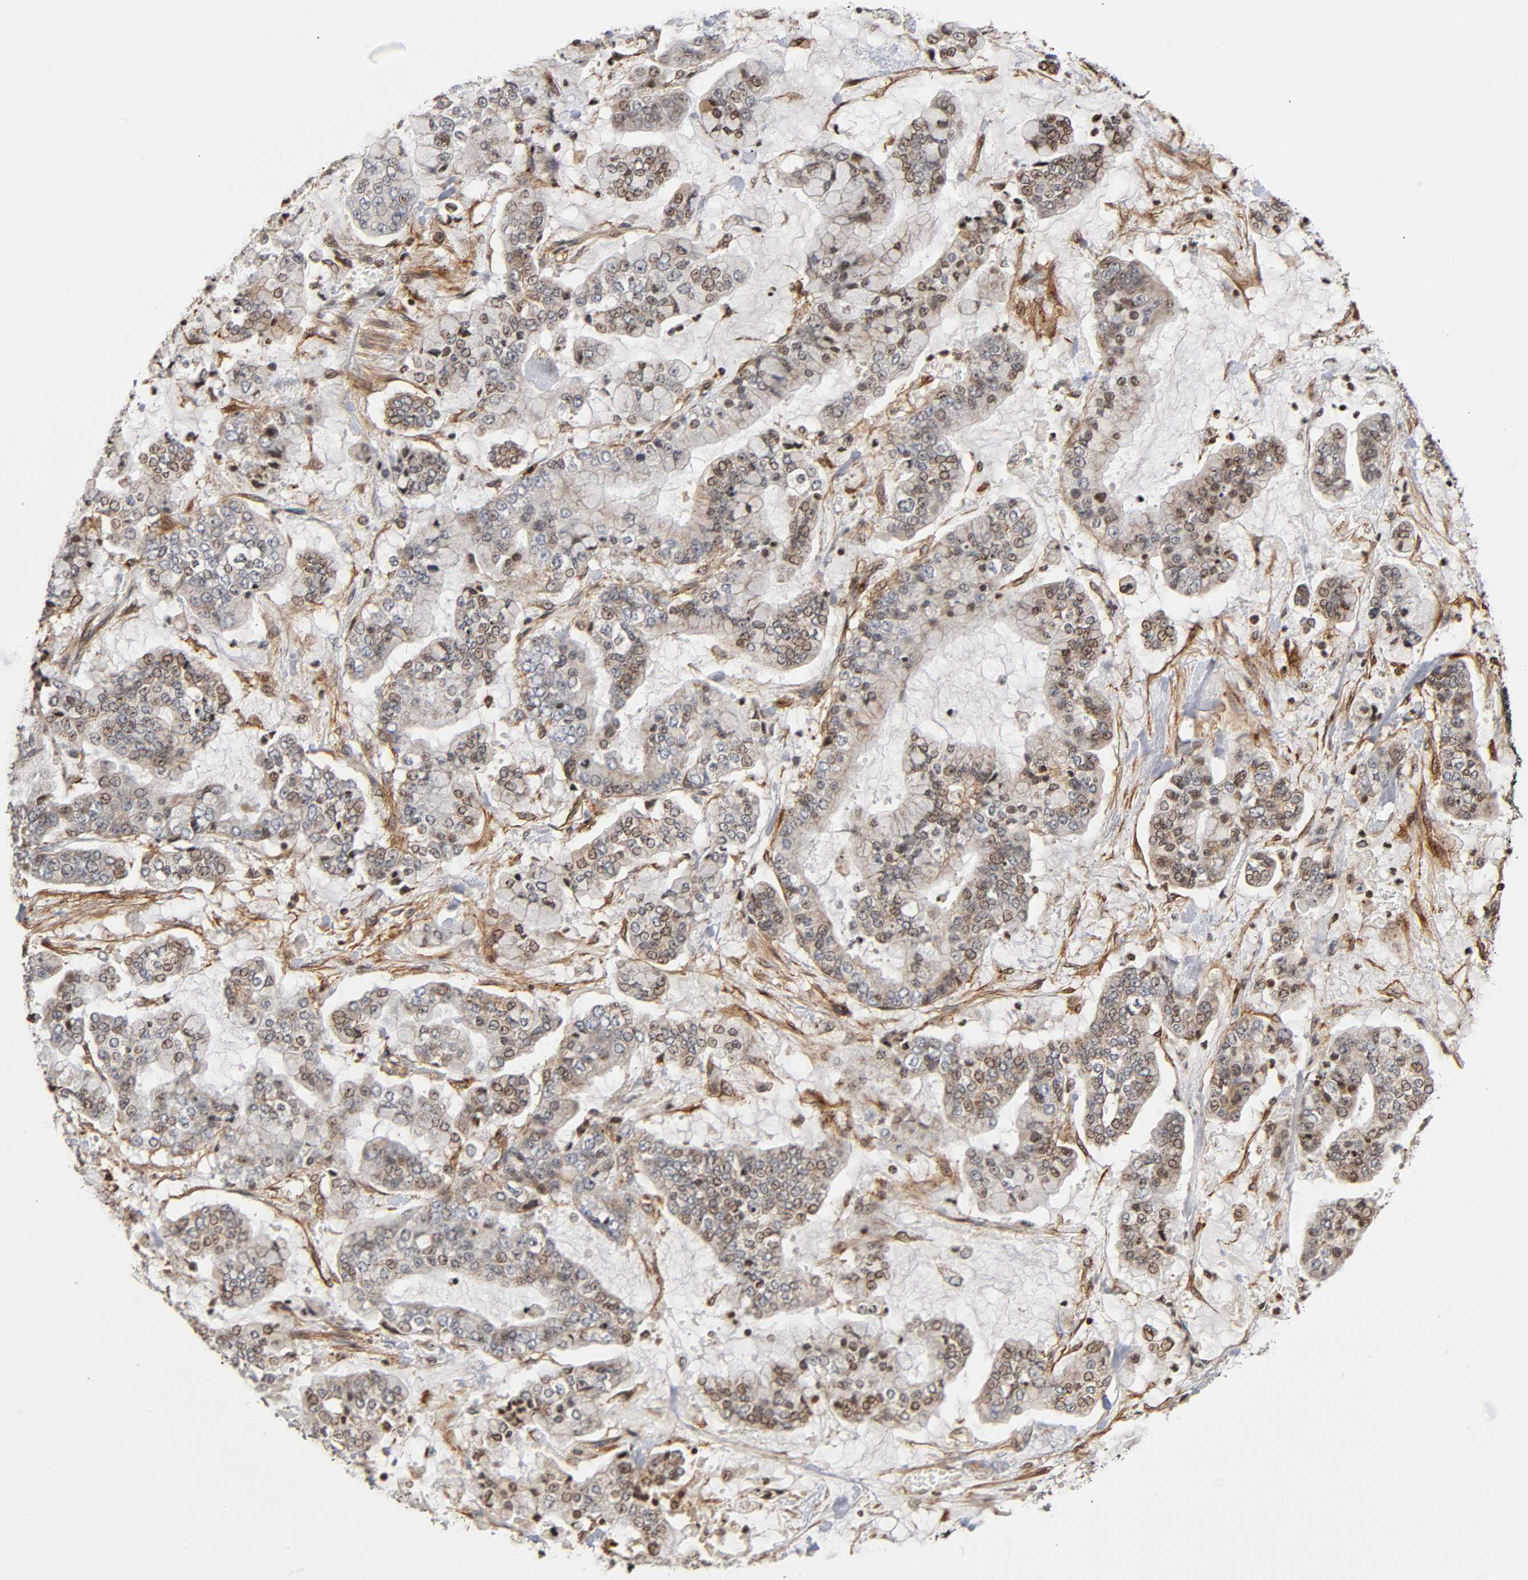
{"staining": {"intensity": "negative", "quantity": "none", "location": "none"}, "tissue": "stomach cancer", "cell_type": "Tumor cells", "image_type": "cancer", "snomed": [{"axis": "morphology", "description": "Normal tissue, NOS"}, {"axis": "morphology", "description": "Adenocarcinoma, NOS"}, {"axis": "topography", "description": "Stomach, upper"}, {"axis": "topography", "description": "Stomach"}], "caption": "High magnification brightfield microscopy of stomach cancer (adenocarcinoma) stained with DAB (brown) and counterstained with hematoxylin (blue): tumor cells show no significant positivity. Brightfield microscopy of immunohistochemistry stained with DAB (brown) and hematoxylin (blue), captured at high magnification.", "gene": "ITGAV", "patient": {"sex": "male", "age": 76}}